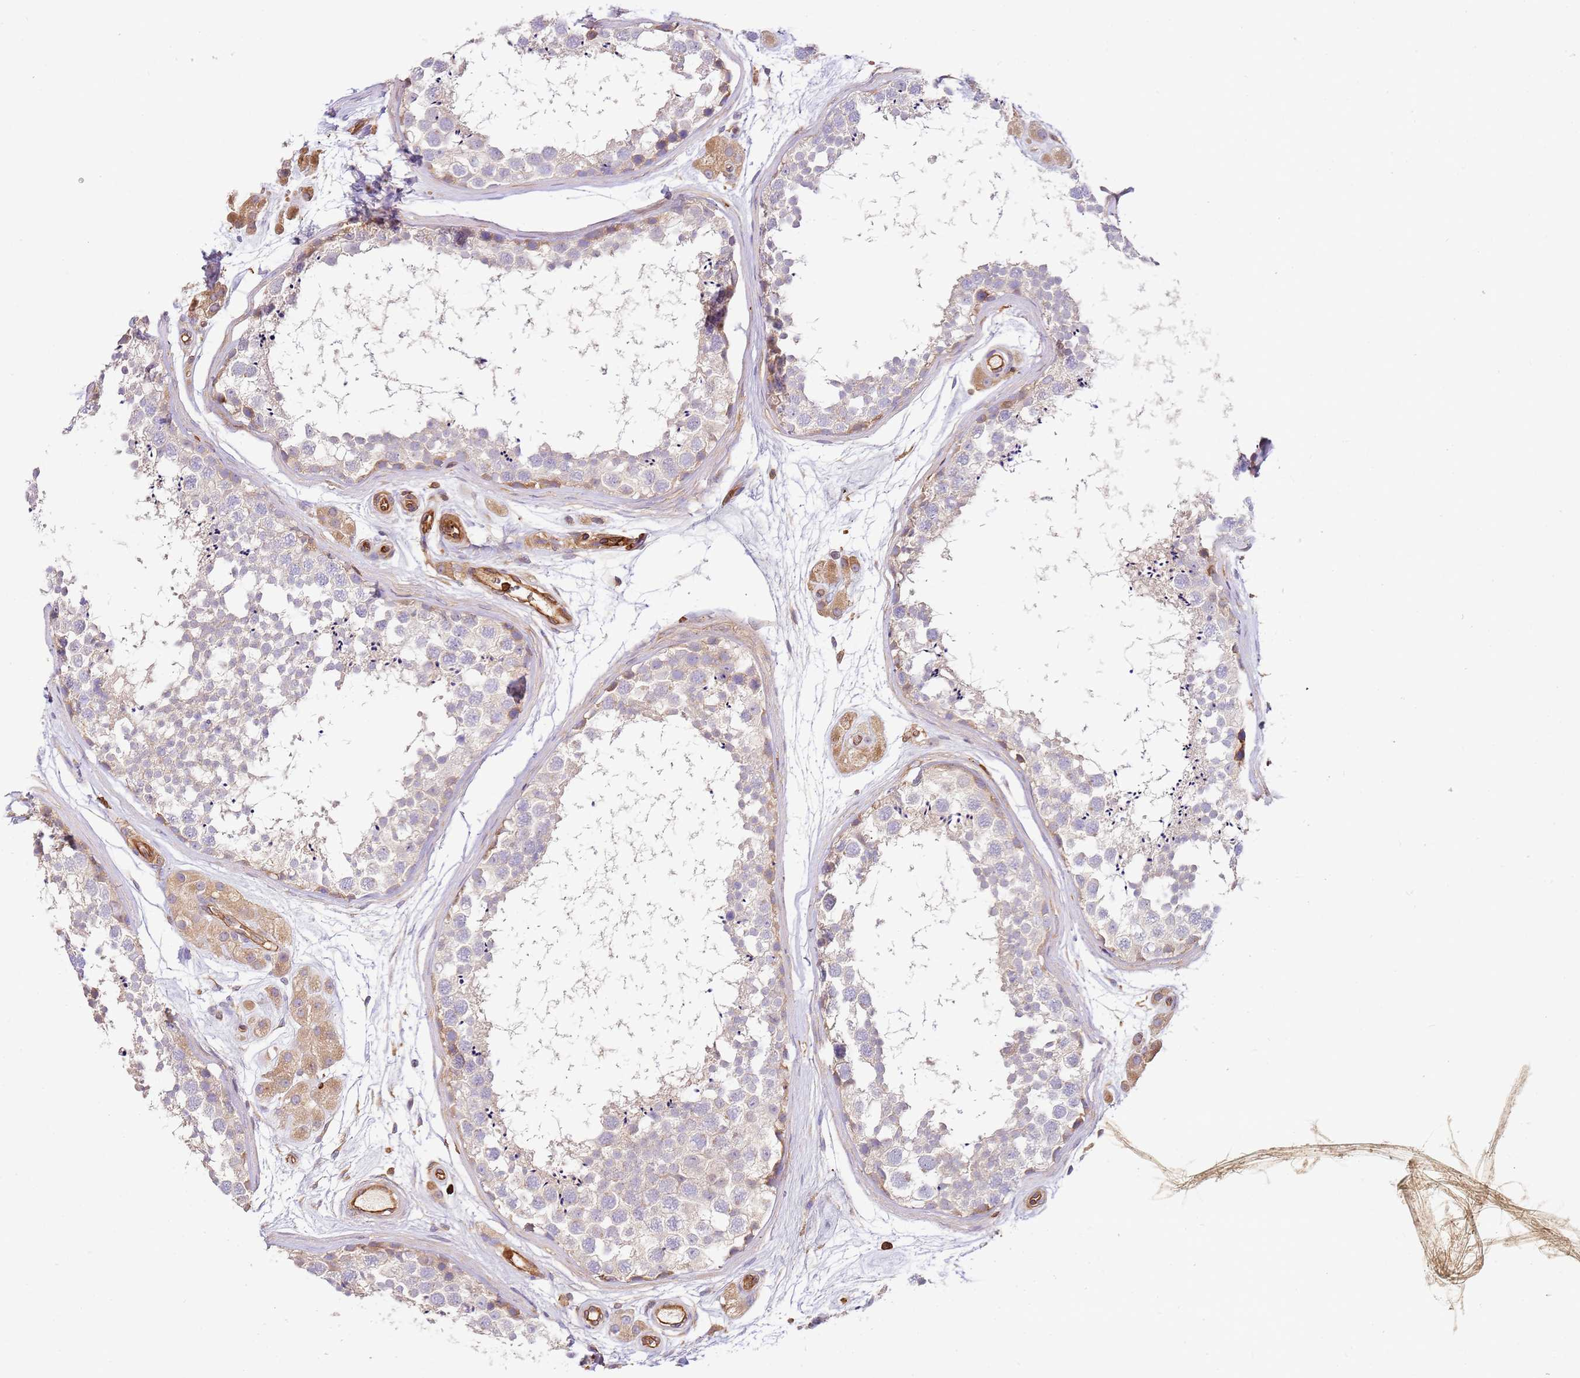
{"staining": {"intensity": "moderate", "quantity": "<25%", "location": "cytoplasmic/membranous"}, "tissue": "testis", "cell_type": "Cells in seminiferous ducts", "image_type": "normal", "snomed": [{"axis": "morphology", "description": "Normal tissue, NOS"}, {"axis": "topography", "description": "Testis"}], "caption": "Protein analysis of normal testis exhibits moderate cytoplasmic/membranous staining in approximately <25% of cells in seminiferous ducts. The staining is performed using DAB brown chromogen to label protein expression. The nuclei are counter-stained blue using hematoxylin.", "gene": "OR6P1", "patient": {"sex": "male", "age": 56}}